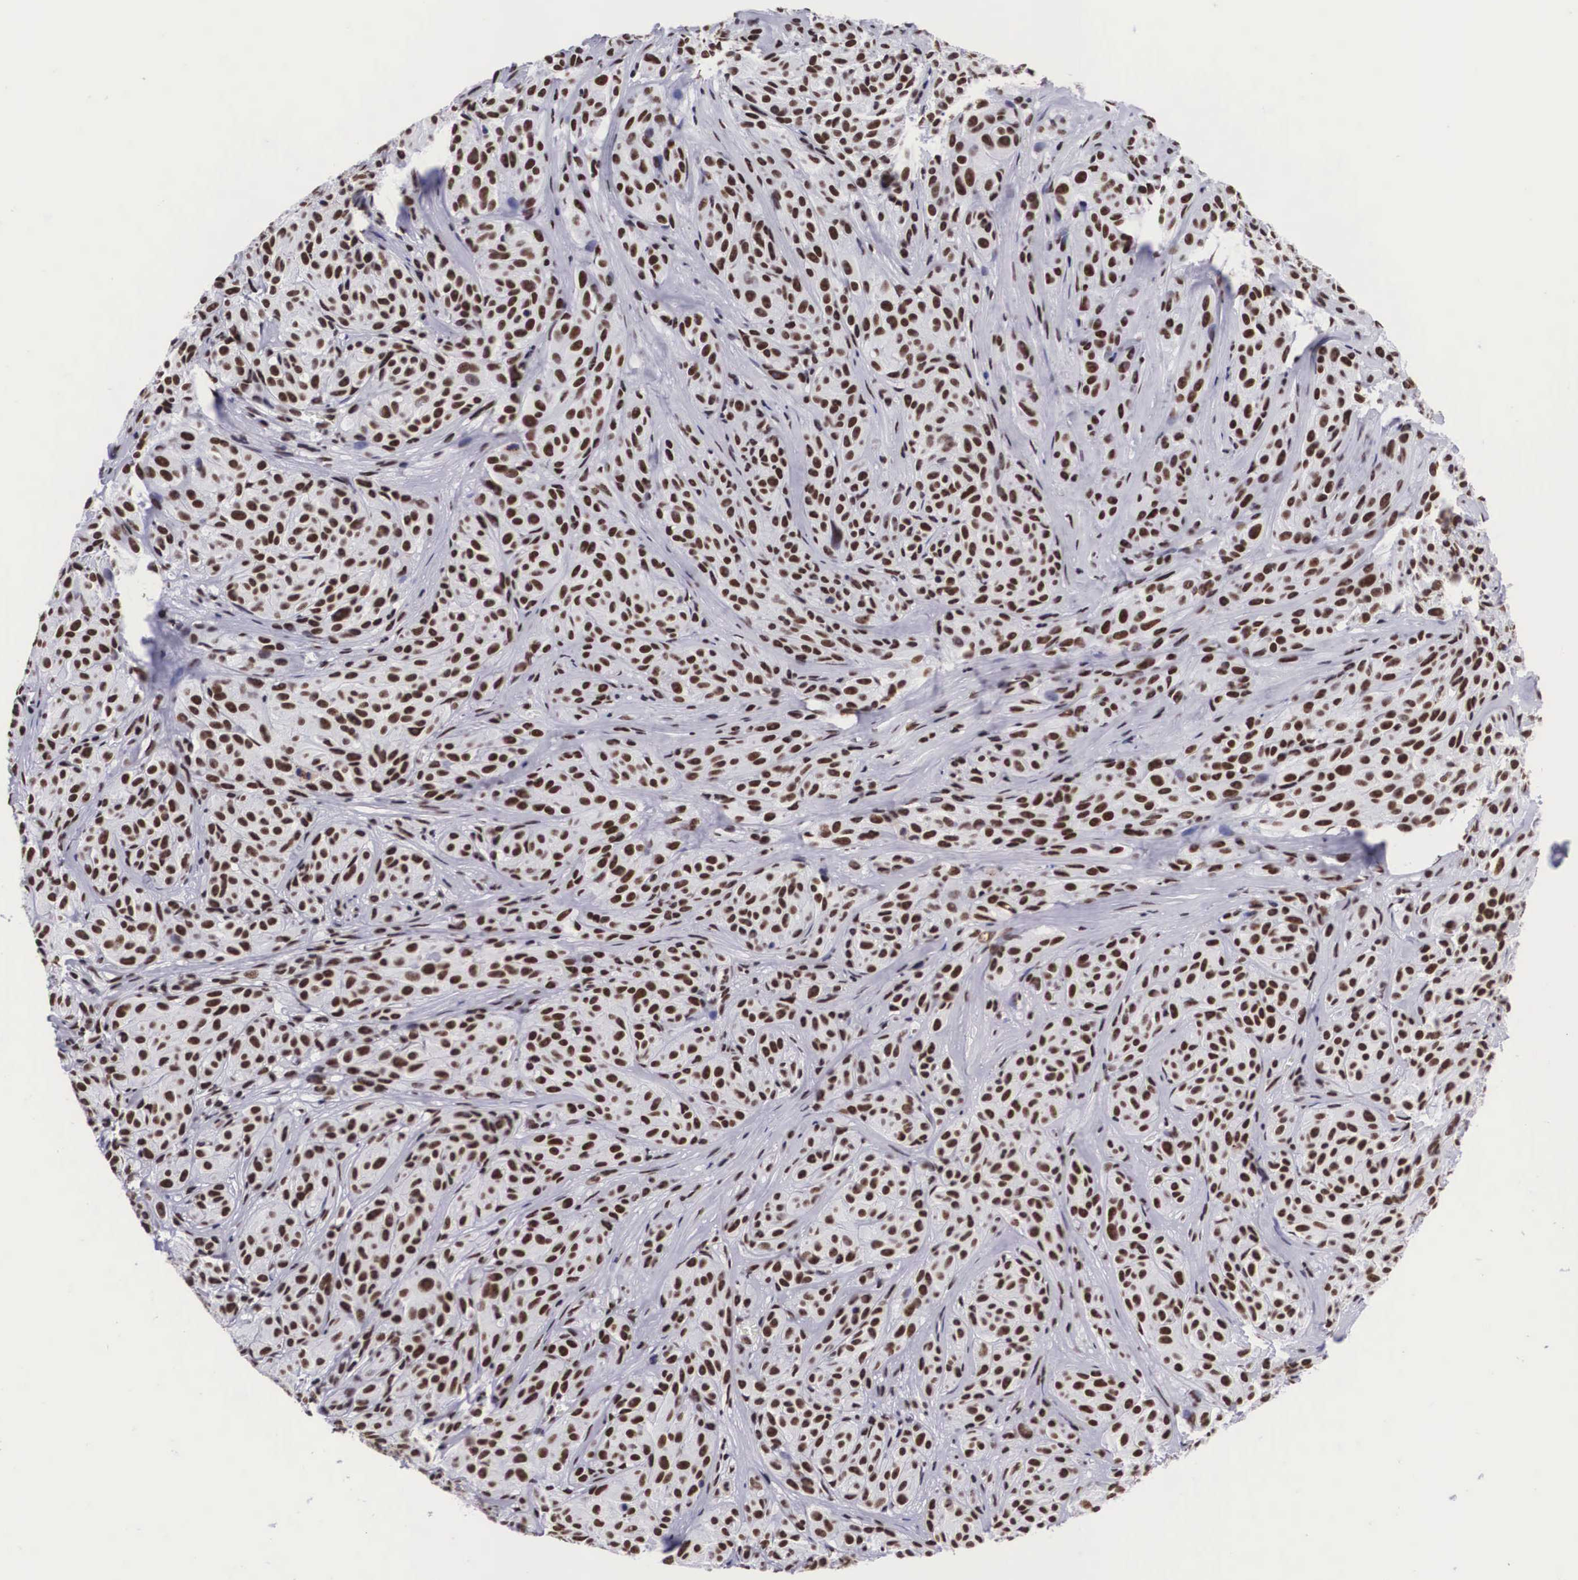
{"staining": {"intensity": "moderate", "quantity": ">75%", "location": "nuclear"}, "tissue": "melanoma", "cell_type": "Tumor cells", "image_type": "cancer", "snomed": [{"axis": "morphology", "description": "Malignant melanoma, NOS"}, {"axis": "topography", "description": "Skin"}], "caption": "DAB immunohistochemical staining of human melanoma displays moderate nuclear protein staining in approximately >75% of tumor cells.", "gene": "SF3A1", "patient": {"sex": "male", "age": 56}}